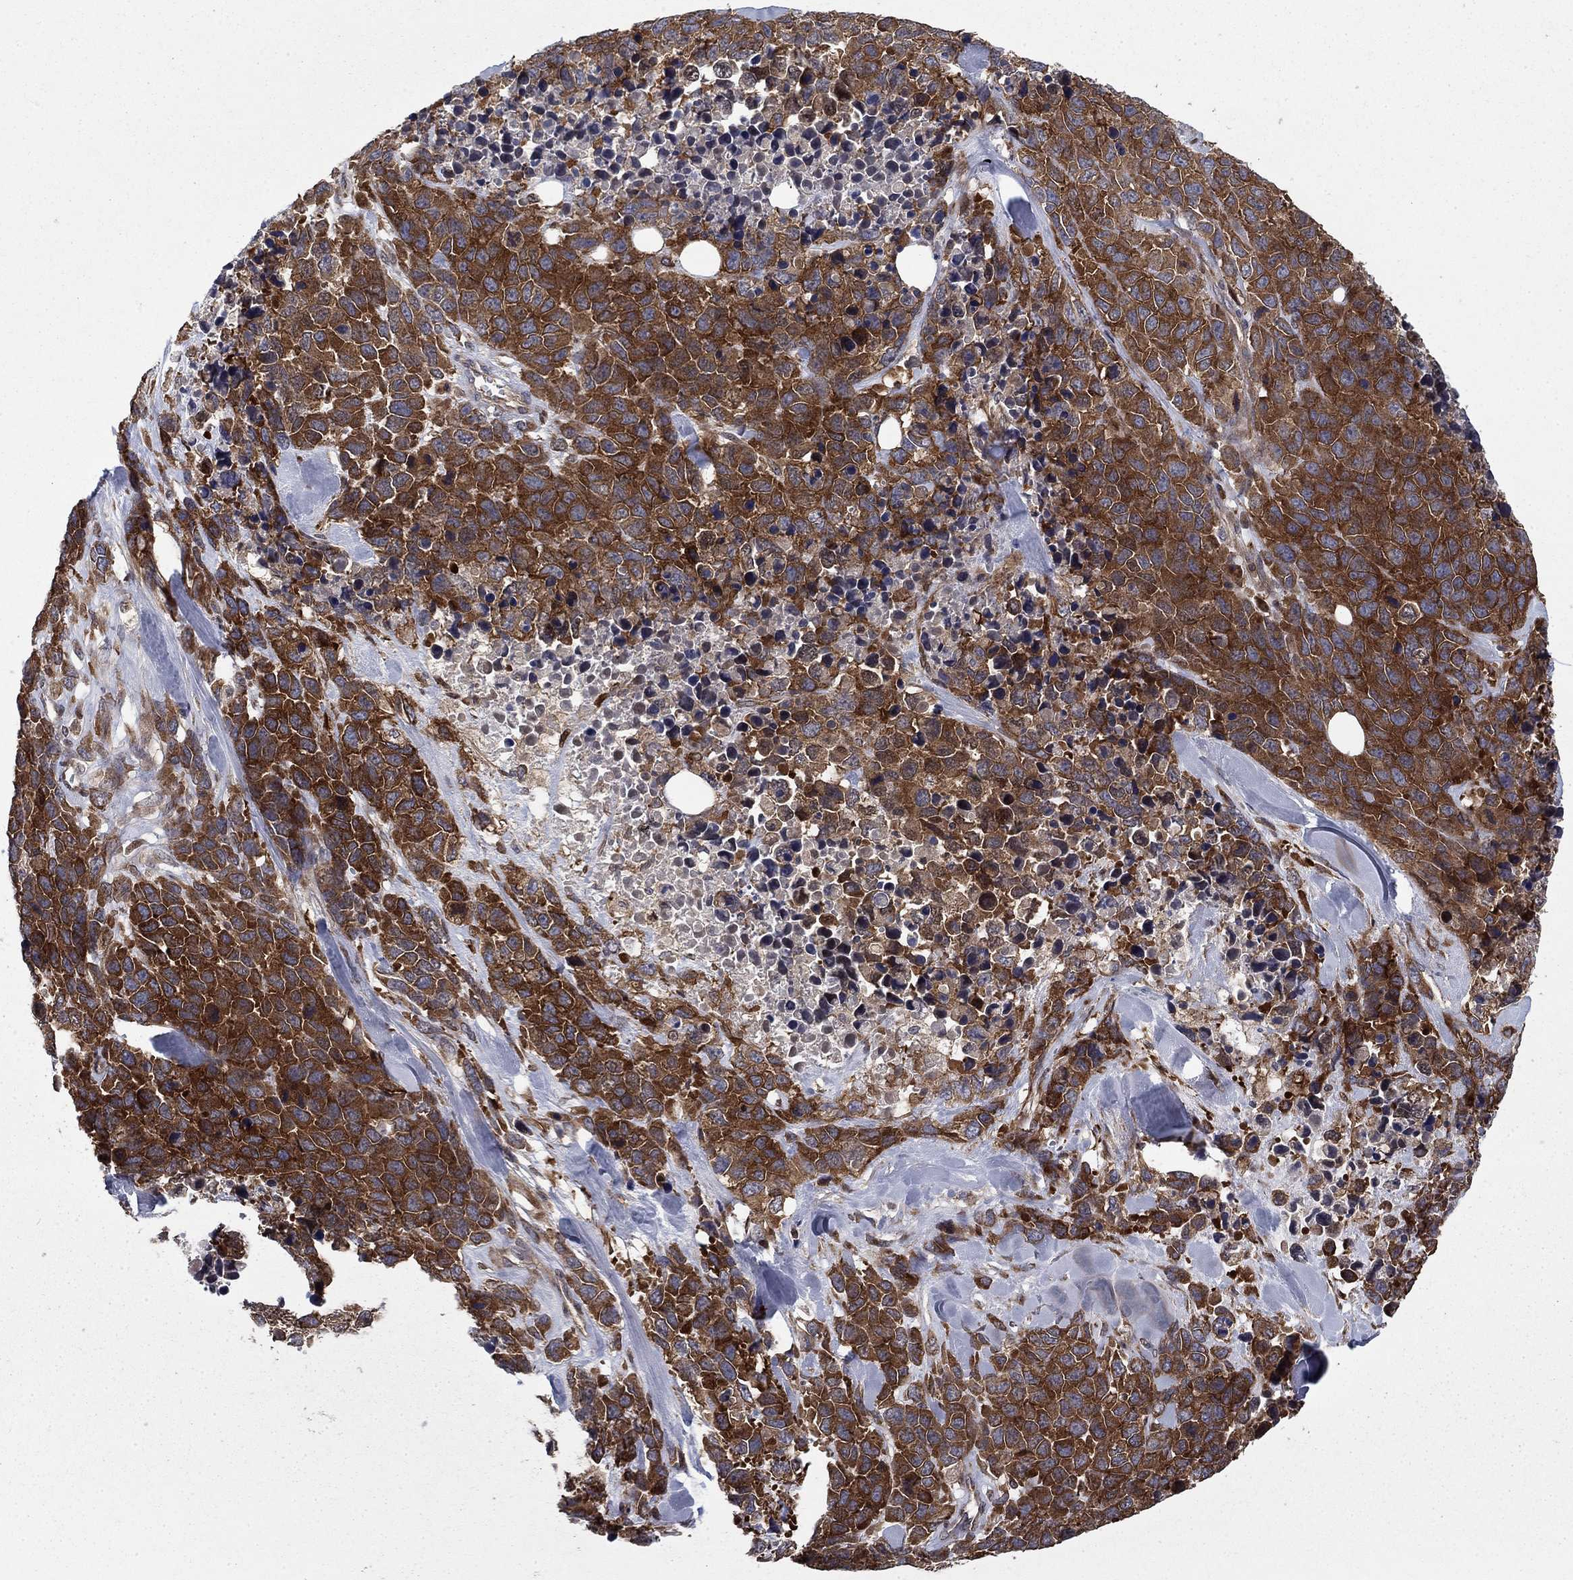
{"staining": {"intensity": "strong", "quantity": ">75%", "location": "cytoplasmic/membranous"}, "tissue": "melanoma", "cell_type": "Tumor cells", "image_type": "cancer", "snomed": [{"axis": "morphology", "description": "Malignant melanoma, Metastatic site"}, {"axis": "topography", "description": "Skin"}], "caption": "Tumor cells display high levels of strong cytoplasmic/membranous staining in approximately >75% of cells in human malignant melanoma (metastatic site). (Brightfield microscopy of DAB IHC at high magnification).", "gene": "HDAC4", "patient": {"sex": "male", "age": 84}}